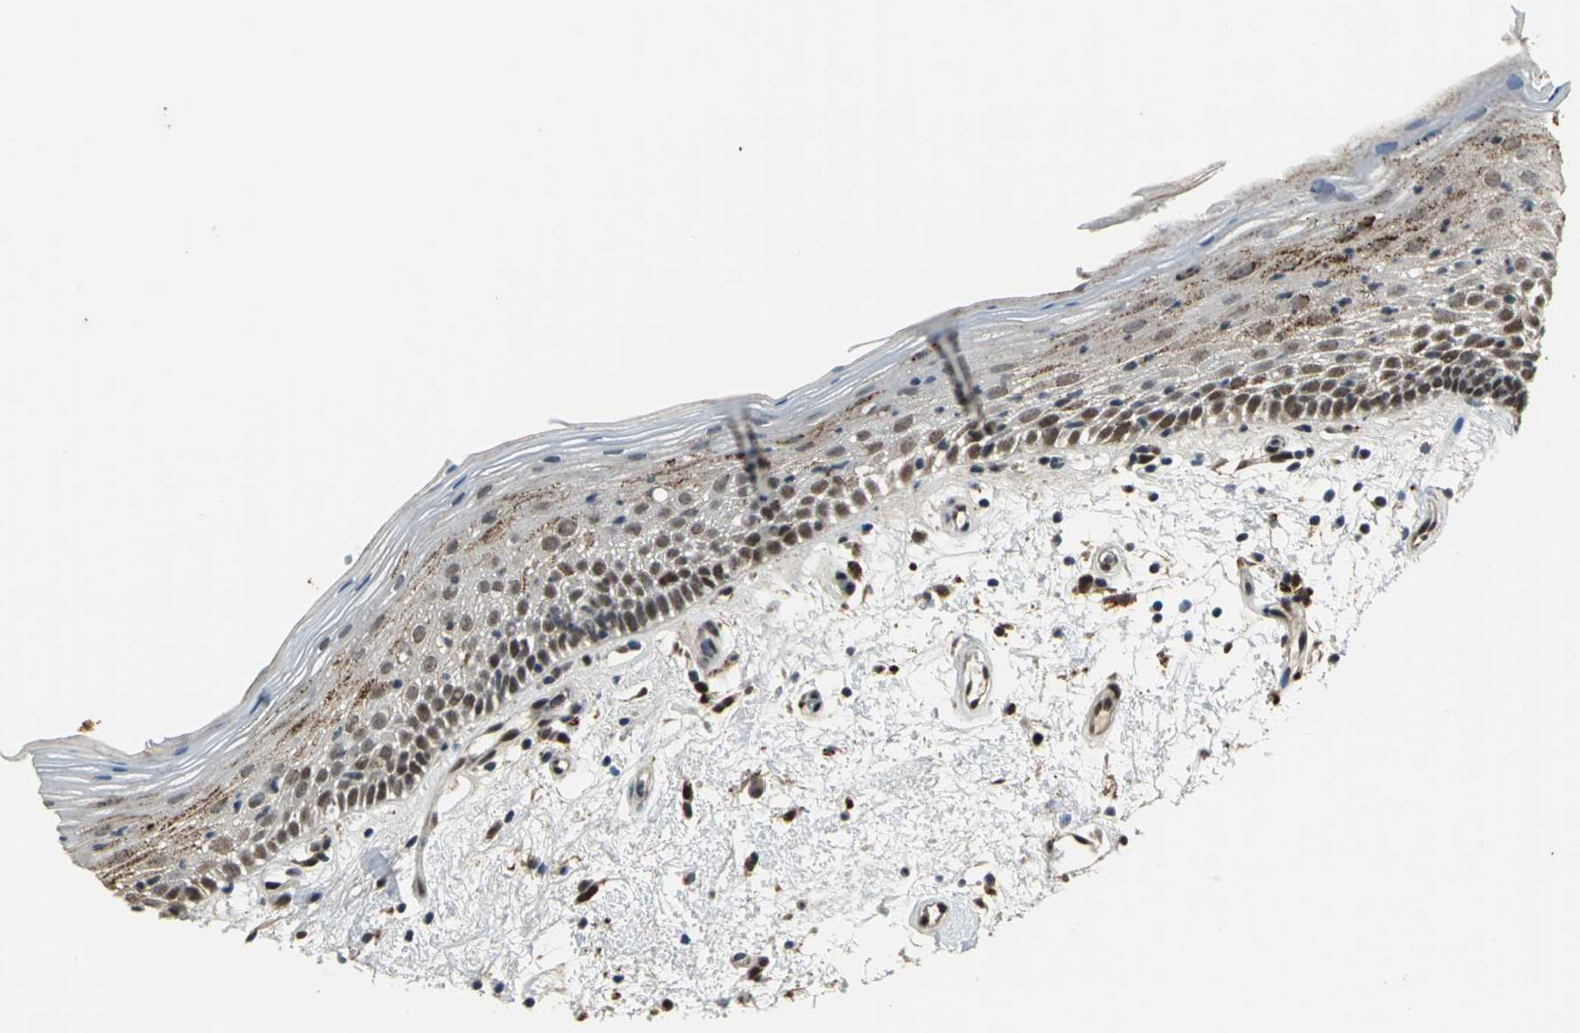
{"staining": {"intensity": "strong", "quantity": "25%-75%", "location": "cytoplasmic/membranous,nuclear"}, "tissue": "oral mucosa", "cell_type": "Squamous epithelial cells", "image_type": "normal", "snomed": [{"axis": "morphology", "description": "Normal tissue, NOS"}, {"axis": "morphology", "description": "Squamous cell carcinoma, NOS"}, {"axis": "topography", "description": "Skeletal muscle"}, {"axis": "topography", "description": "Oral tissue"}, {"axis": "topography", "description": "Head-Neck"}], "caption": "An image of oral mucosa stained for a protein shows strong cytoplasmic/membranous,nuclear brown staining in squamous epithelial cells. (brown staining indicates protein expression, while blue staining denotes nuclei).", "gene": "ELF2", "patient": {"sex": "male", "age": 71}}